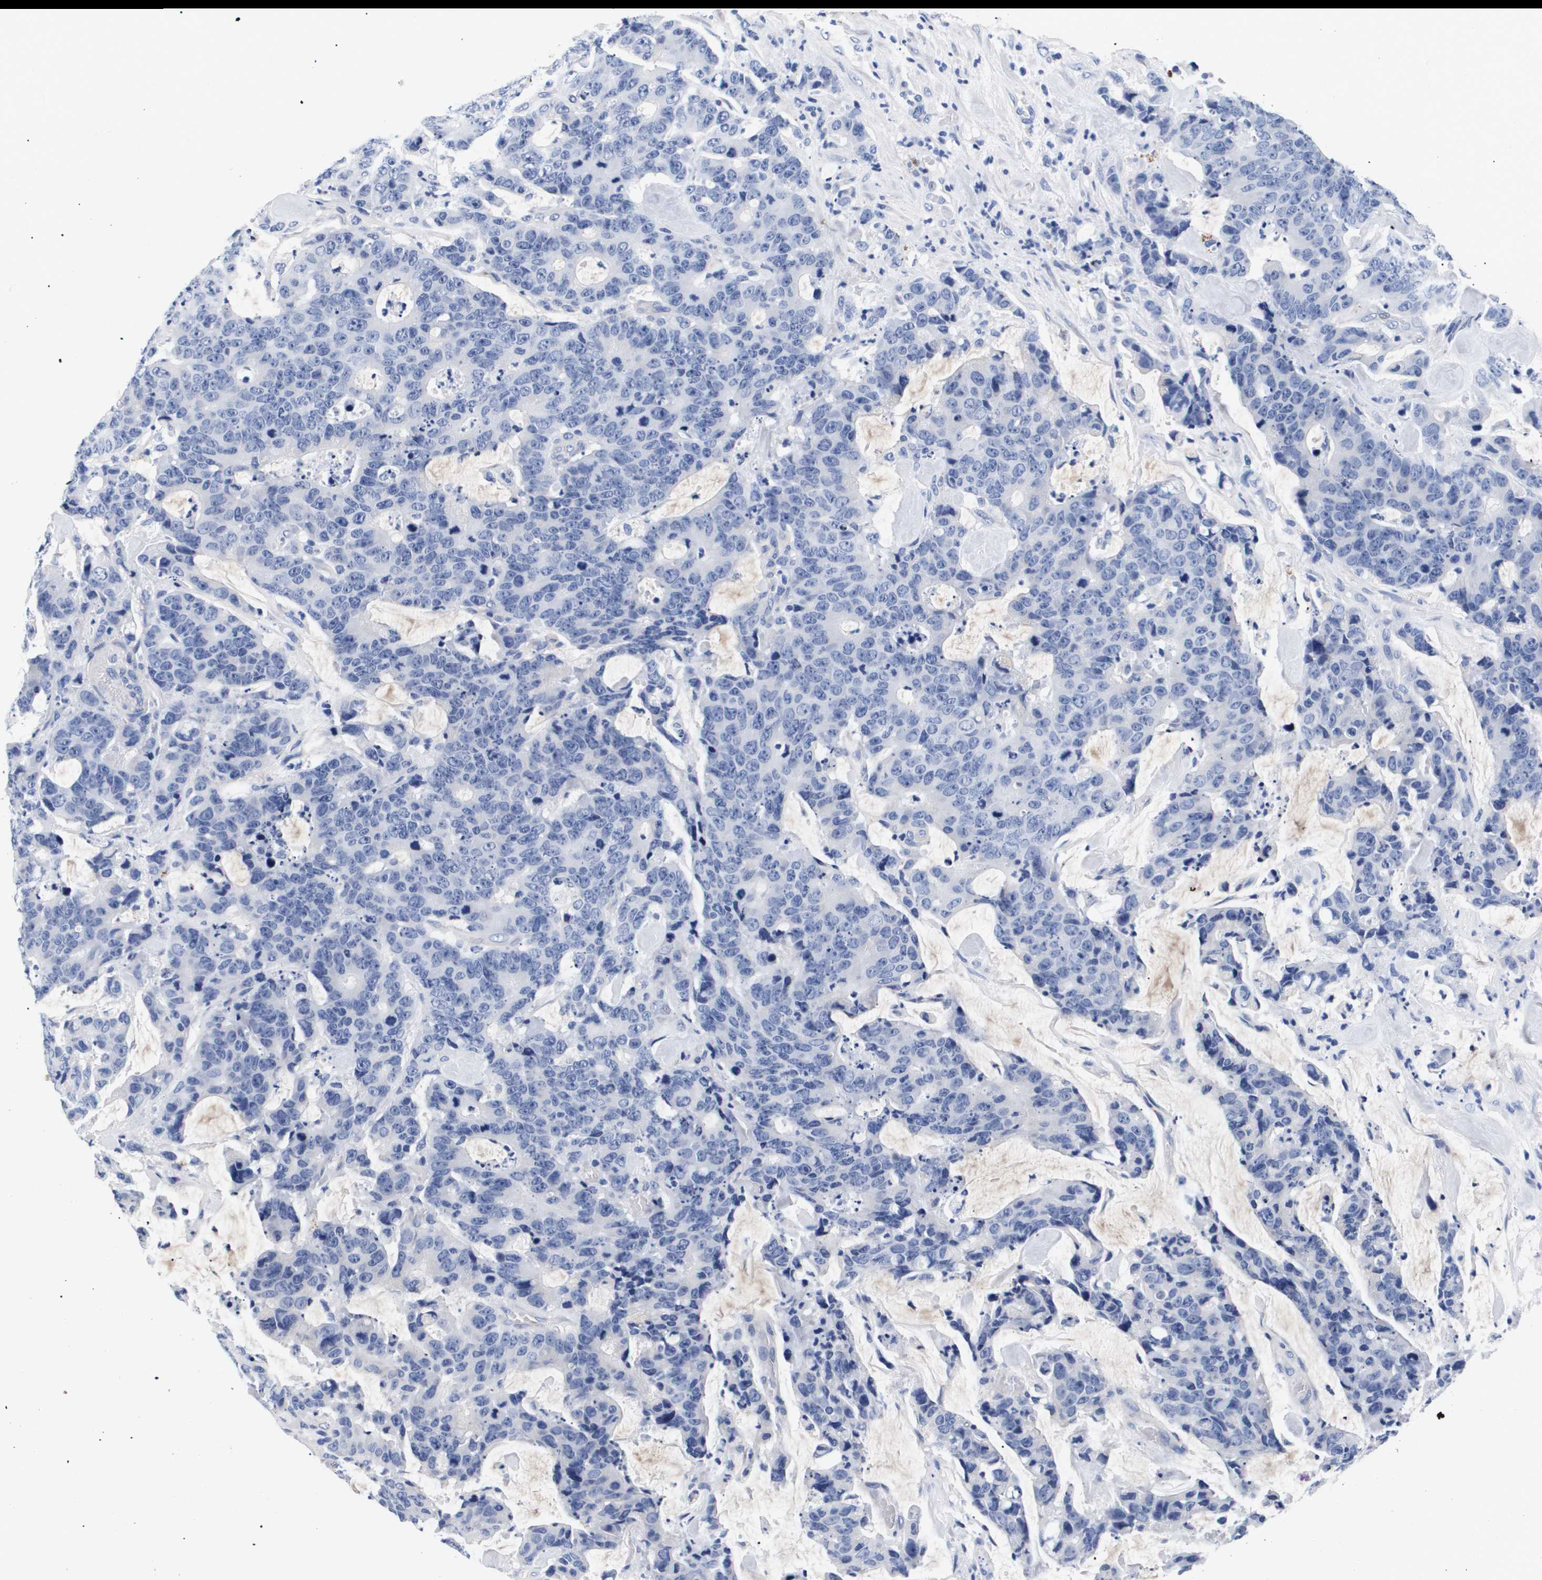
{"staining": {"intensity": "negative", "quantity": "none", "location": "none"}, "tissue": "colorectal cancer", "cell_type": "Tumor cells", "image_type": "cancer", "snomed": [{"axis": "morphology", "description": "Adenocarcinoma, NOS"}, {"axis": "topography", "description": "Colon"}], "caption": "Colorectal cancer stained for a protein using immunohistochemistry shows no positivity tumor cells.", "gene": "ATP6V0A4", "patient": {"sex": "female", "age": 86}}